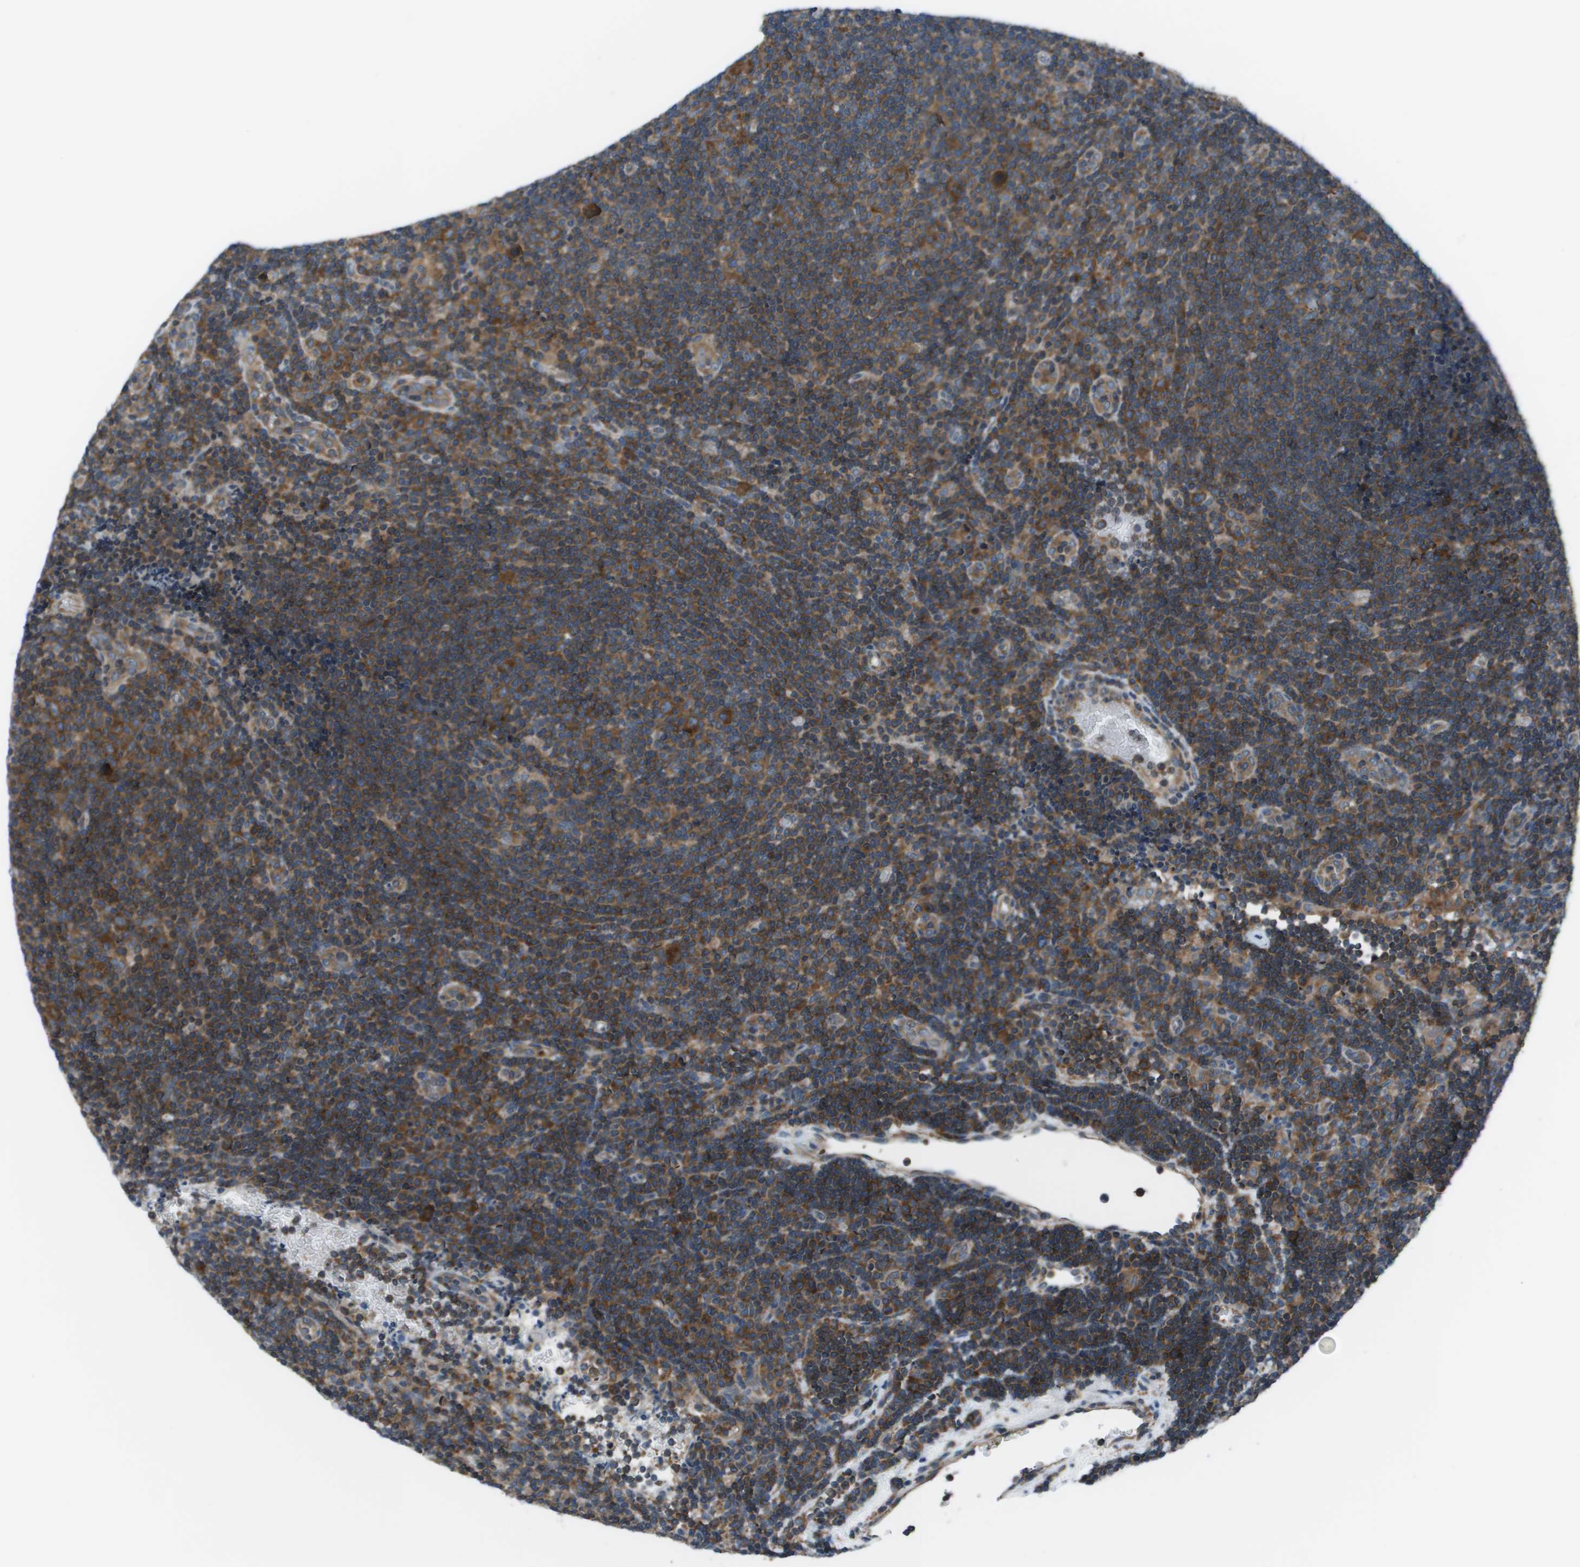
{"staining": {"intensity": "strong", "quantity": ">75%", "location": "cytoplasmic/membranous"}, "tissue": "lymphoma", "cell_type": "Tumor cells", "image_type": "cancer", "snomed": [{"axis": "morphology", "description": "Hodgkin's disease, NOS"}, {"axis": "topography", "description": "Lymph node"}], "caption": "This histopathology image demonstrates immunohistochemistry (IHC) staining of Hodgkin's disease, with high strong cytoplasmic/membranous staining in approximately >75% of tumor cells.", "gene": "EIF3B", "patient": {"sex": "female", "age": 57}}